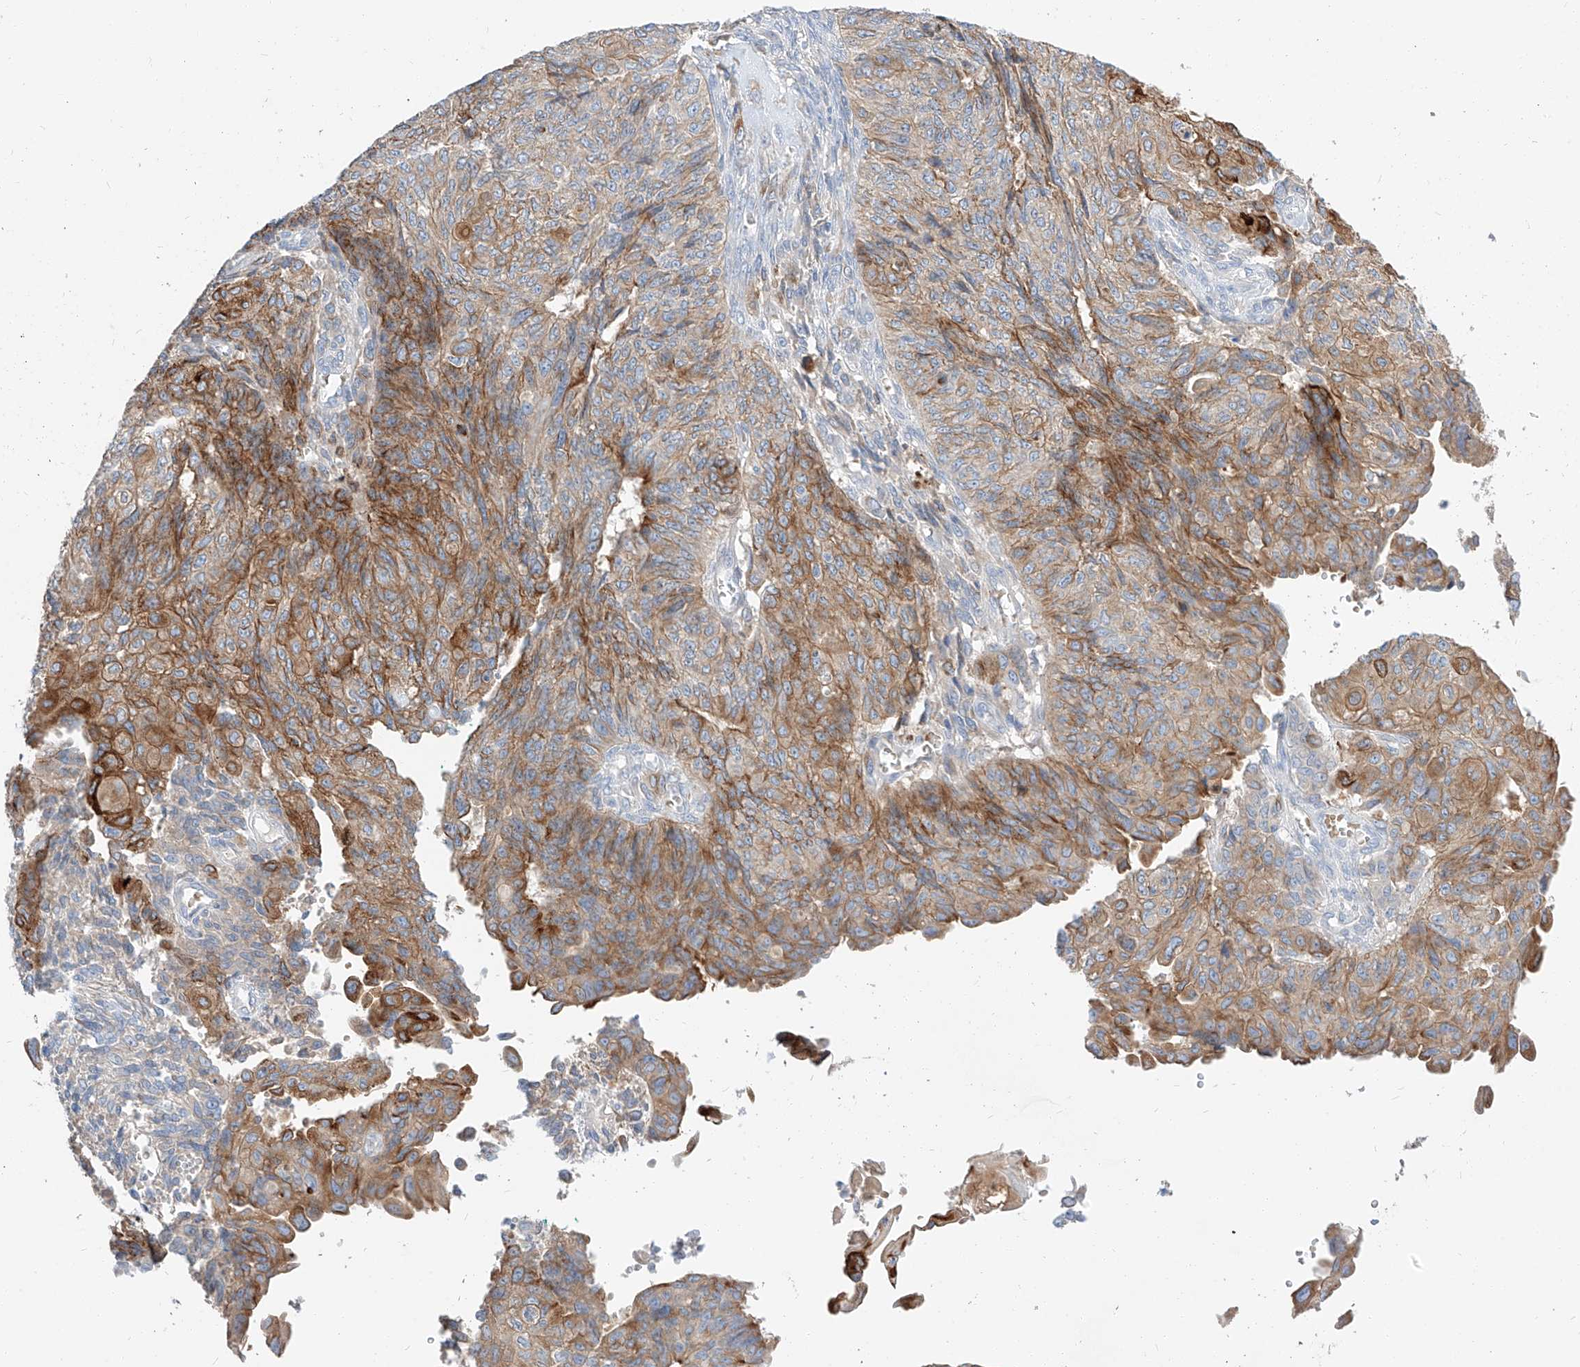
{"staining": {"intensity": "moderate", "quantity": ">75%", "location": "cytoplasmic/membranous"}, "tissue": "endometrial cancer", "cell_type": "Tumor cells", "image_type": "cancer", "snomed": [{"axis": "morphology", "description": "Adenocarcinoma, NOS"}, {"axis": "topography", "description": "Endometrium"}], "caption": "A micrograph showing moderate cytoplasmic/membranous positivity in approximately >75% of tumor cells in endometrial cancer (adenocarcinoma), as visualized by brown immunohistochemical staining.", "gene": "MAP7", "patient": {"sex": "female", "age": 32}}